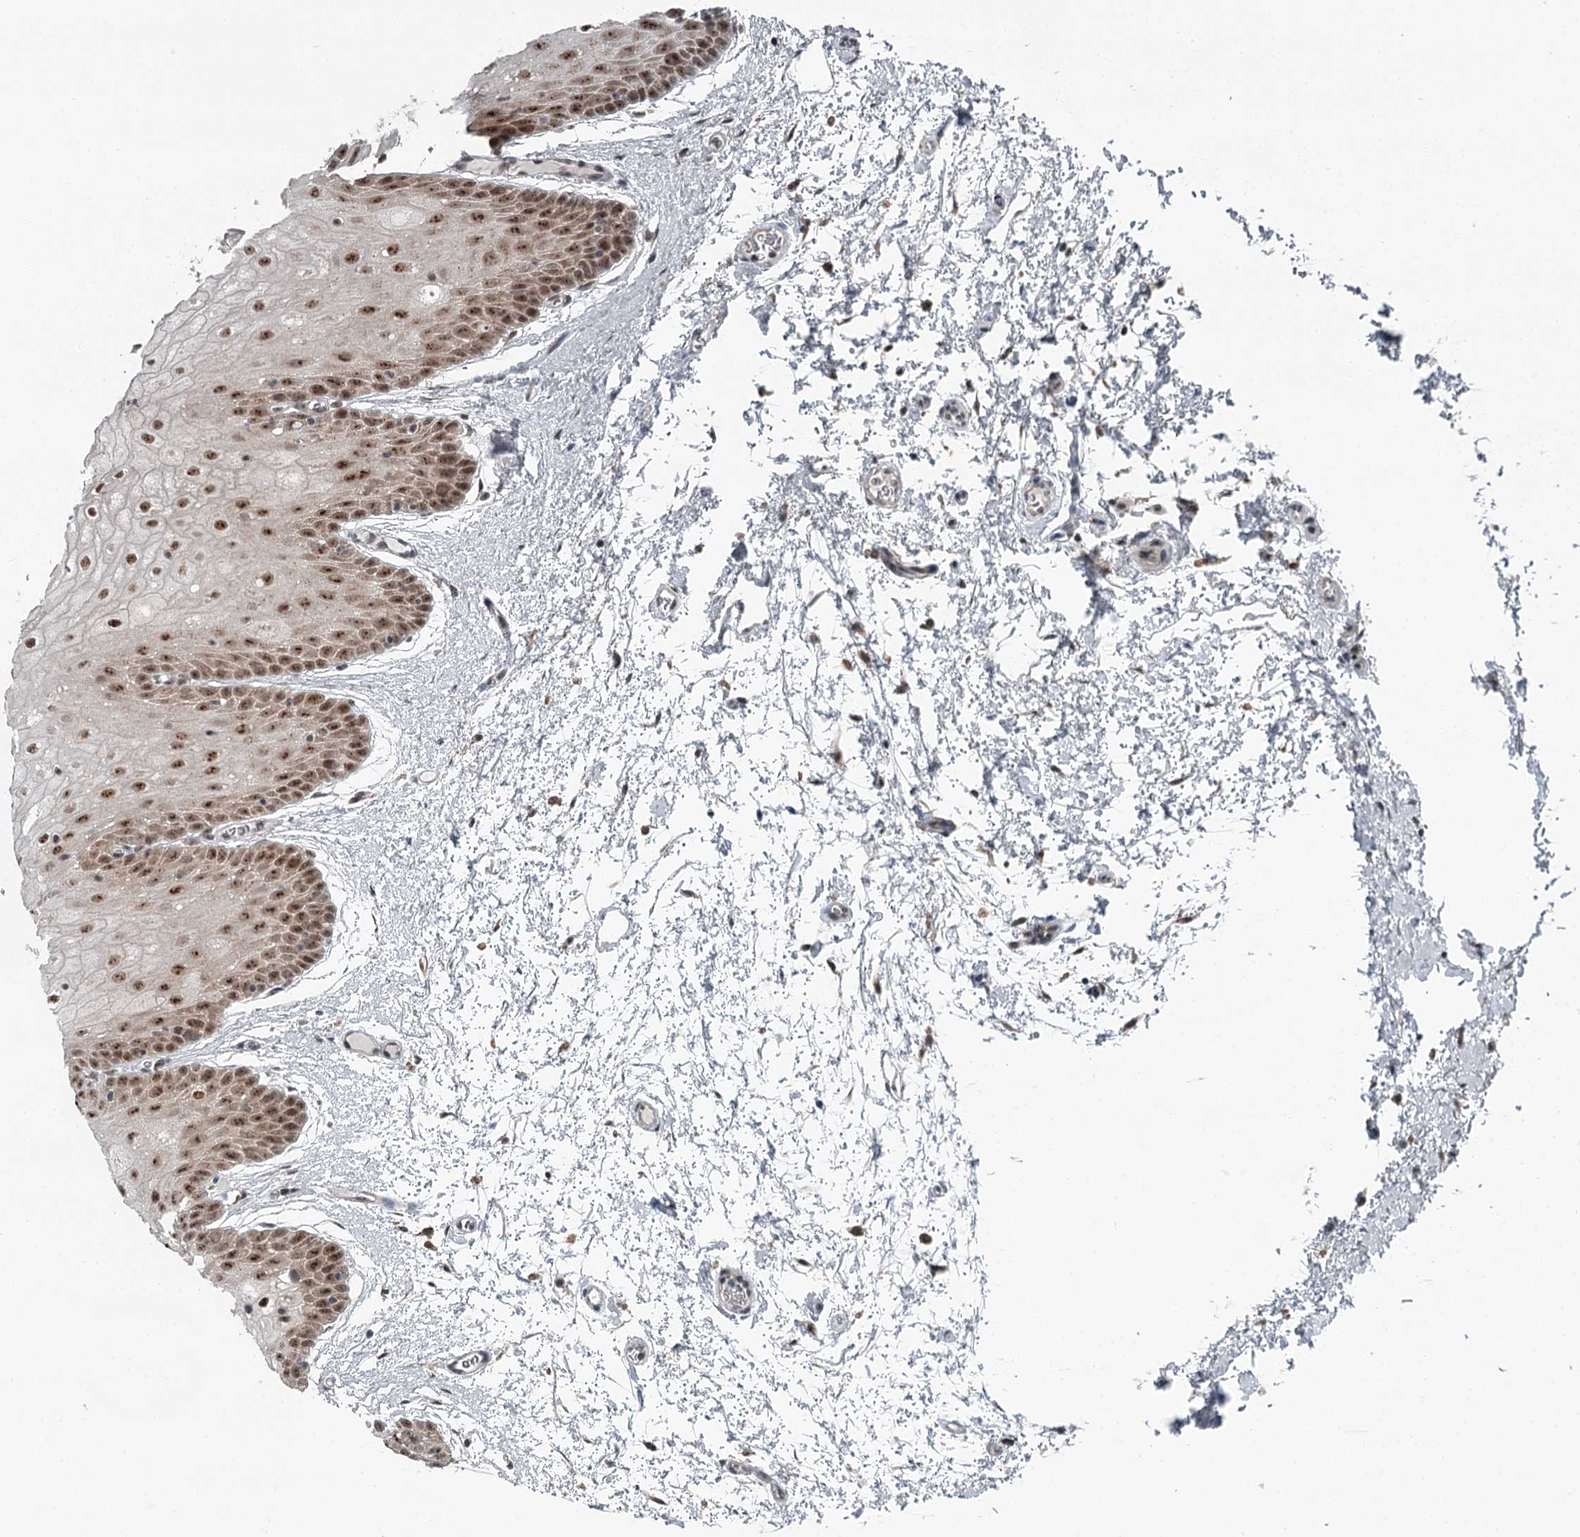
{"staining": {"intensity": "moderate", "quantity": ">75%", "location": "nuclear"}, "tissue": "oral mucosa", "cell_type": "Squamous epithelial cells", "image_type": "normal", "snomed": [{"axis": "morphology", "description": "Normal tissue, NOS"}, {"axis": "topography", "description": "Oral tissue"}, {"axis": "topography", "description": "Tounge, NOS"}], "caption": "A high-resolution histopathology image shows immunohistochemistry staining of normal oral mucosa, which demonstrates moderate nuclear expression in approximately >75% of squamous epithelial cells. (DAB (3,3'-diaminobenzidine) IHC, brown staining for protein, blue staining for nuclei).", "gene": "EXOSC1", "patient": {"sex": "female", "age": 73}}